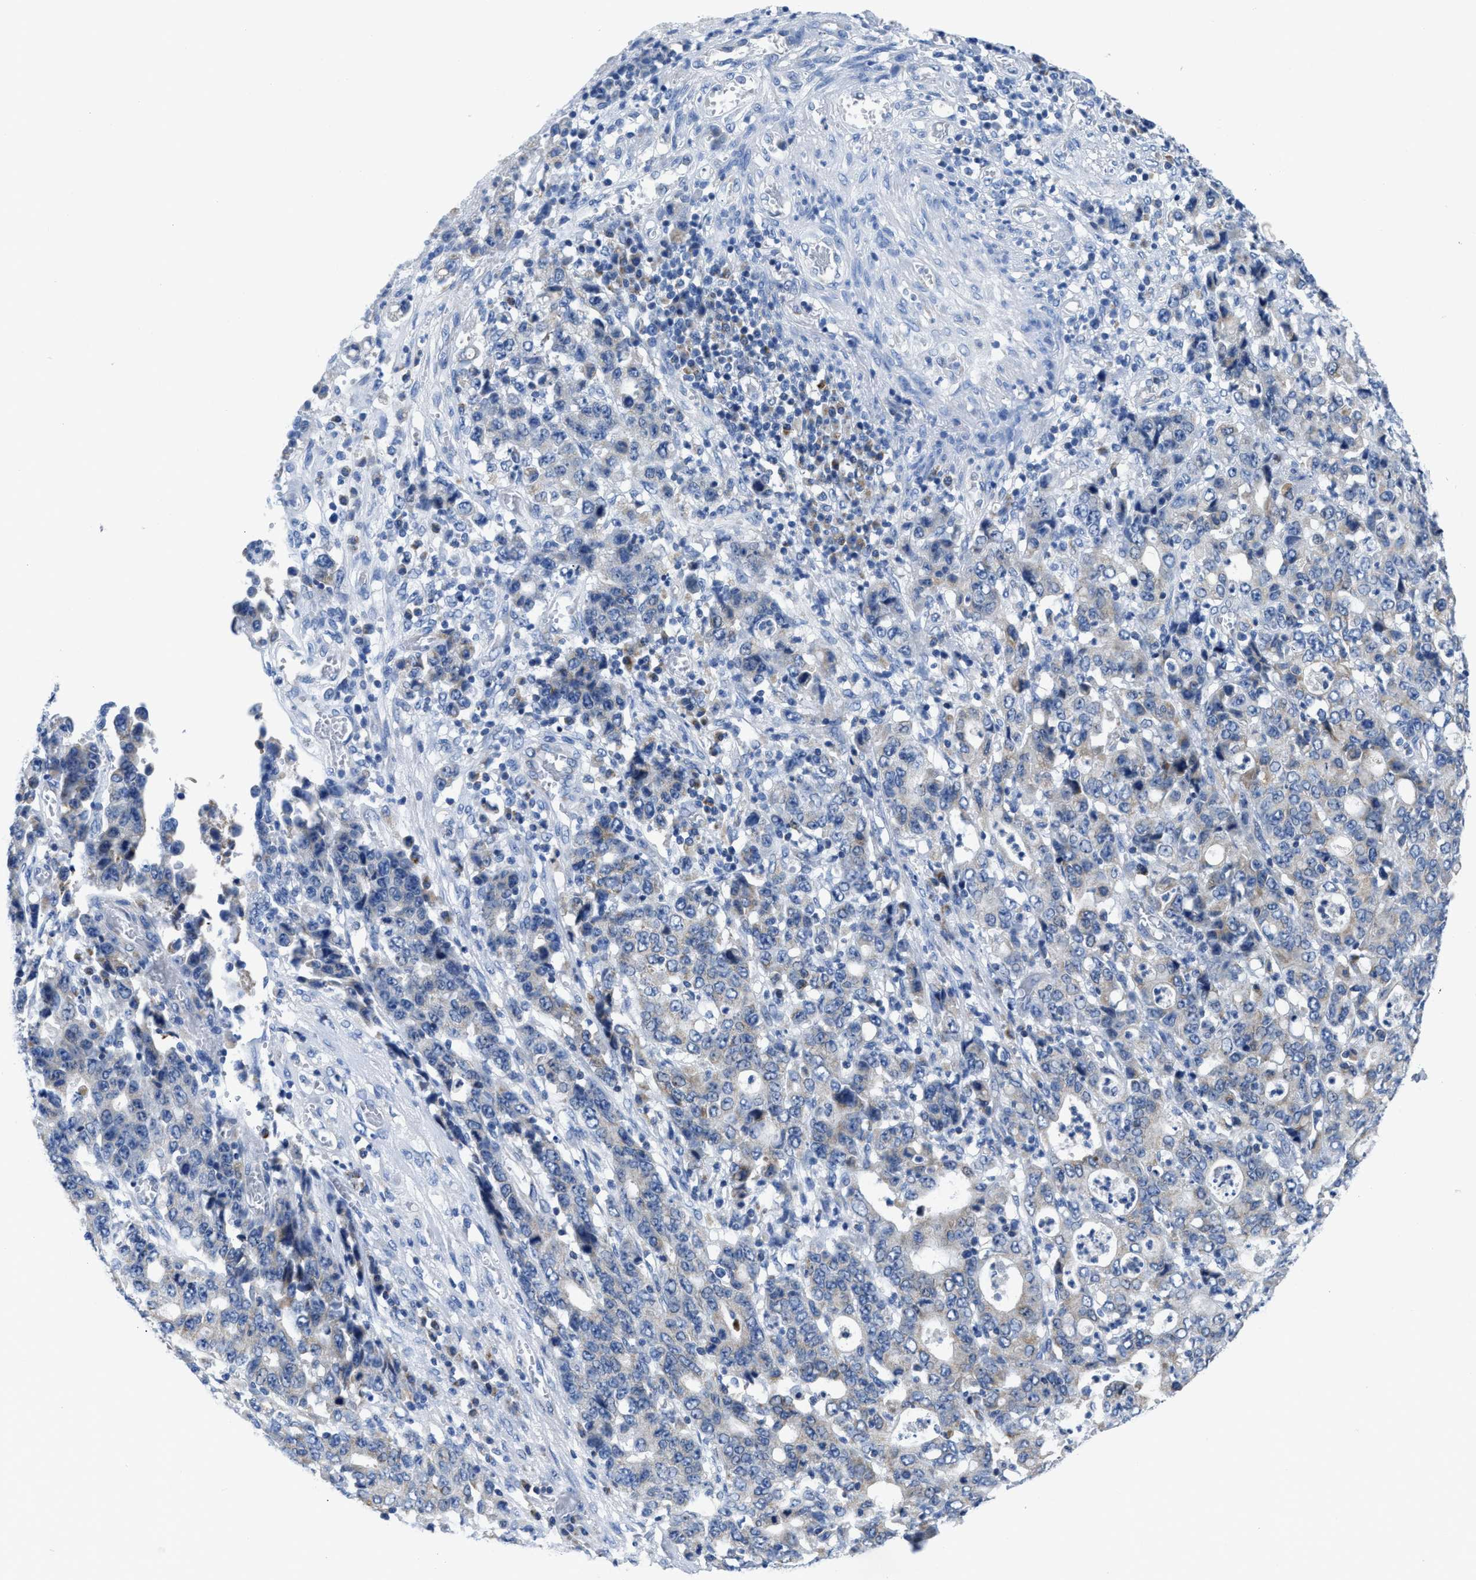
{"staining": {"intensity": "negative", "quantity": "none", "location": "none"}, "tissue": "stomach cancer", "cell_type": "Tumor cells", "image_type": "cancer", "snomed": [{"axis": "morphology", "description": "Adenocarcinoma, NOS"}, {"axis": "topography", "description": "Stomach, upper"}], "caption": "An immunohistochemistry micrograph of stomach cancer is shown. There is no staining in tumor cells of stomach cancer.", "gene": "ETFA", "patient": {"sex": "male", "age": 69}}